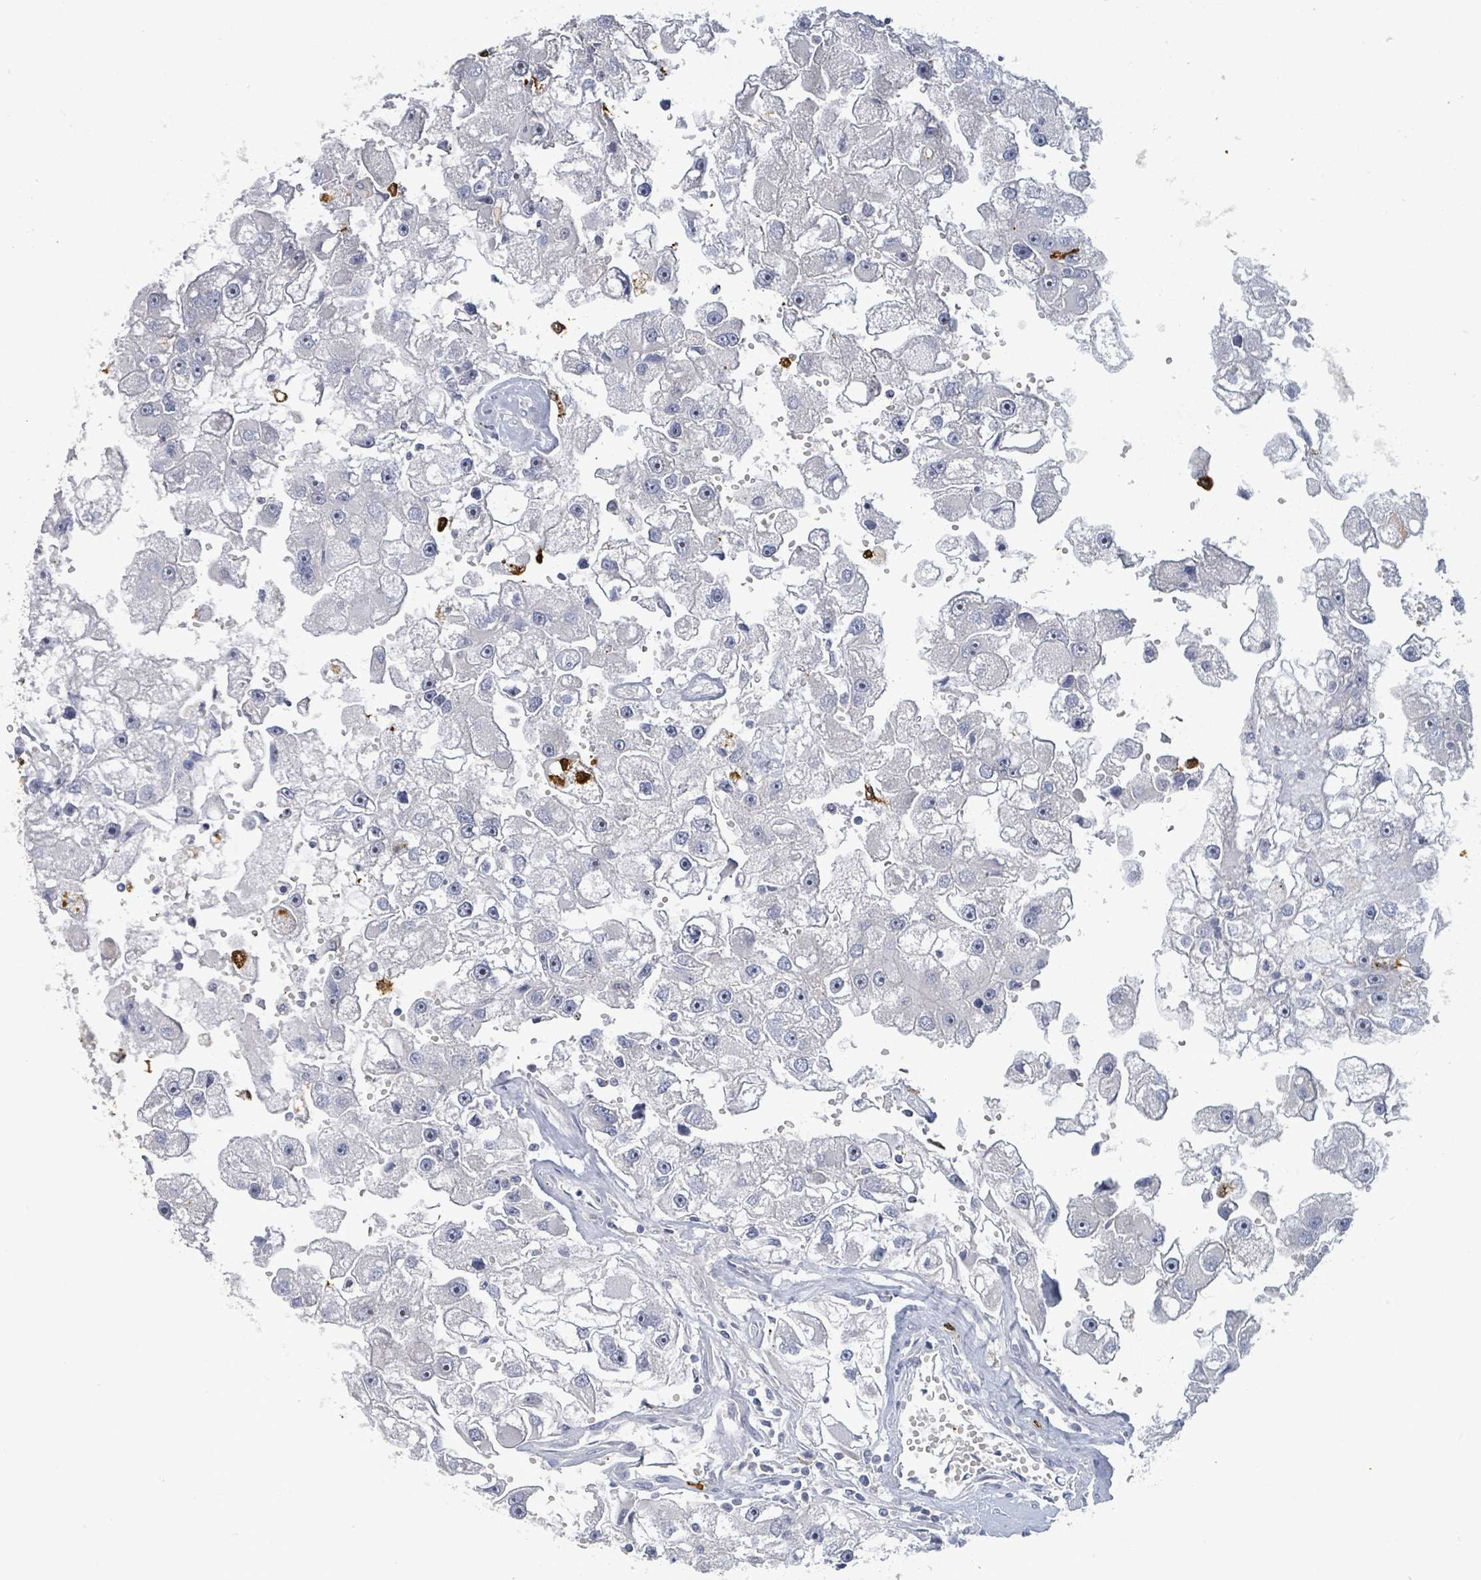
{"staining": {"intensity": "negative", "quantity": "none", "location": "none"}, "tissue": "renal cancer", "cell_type": "Tumor cells", "image_type": "cancer", "snomed": [{"axis": "morphology", "description": "Adenocarcinoma, NOS"}, {"axis": "topography", "description": "Kidney"}], "caption": "Tumor cells show no significant positivity in renal adenocarcinoma.", "gene": "FAM210A", "patient": {"sex": "male", "age": 63}}